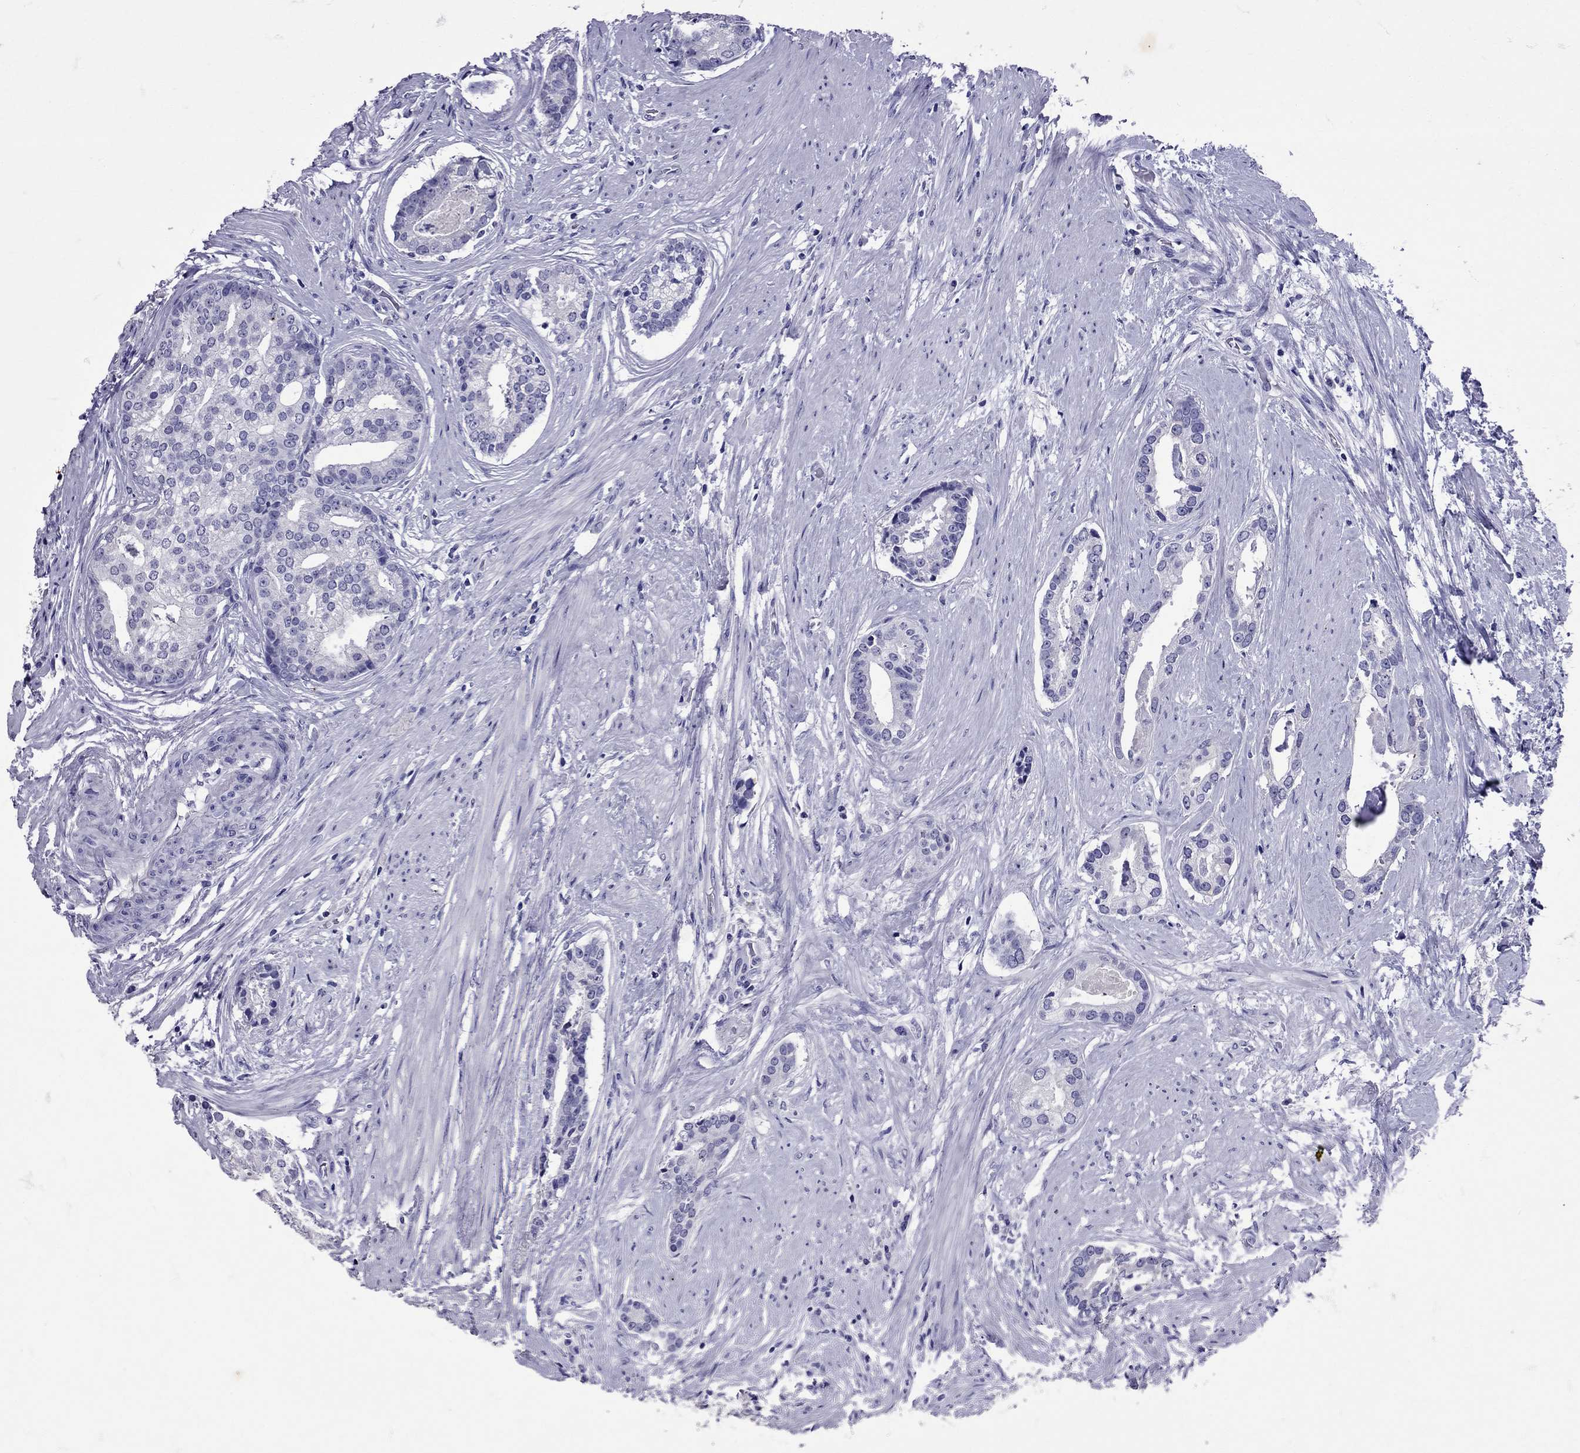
{"staining": {"intensity": "negative", "quantity": "none", "location": "none"}, "tissue": "prostate cancer", "cell_type": "Tumor cells", "image_type": "cancer", "snomed": [{"axis": "morphology", "description": "Adenocarcinoma, NOS"}, {"axis": "topography", "description": "Prostate and seminal vesicle, NOS"}, {"axis": "topography", "description": "Prostate"}], "caption": "High magnification brightfield microscopy of prostate adenocarcinoma stained with DAB (3,3'-diaminobenzidine) (brown) and counterstained with hematoxylin (blue): tumor cells show no significant positivity. (Stains: DAB IHC with hematoxylin counter stain, Microscopy: brightfield microscopy at high magnification).", "gene": "AVP", "patient": {"sex": "male", "age": 44}}